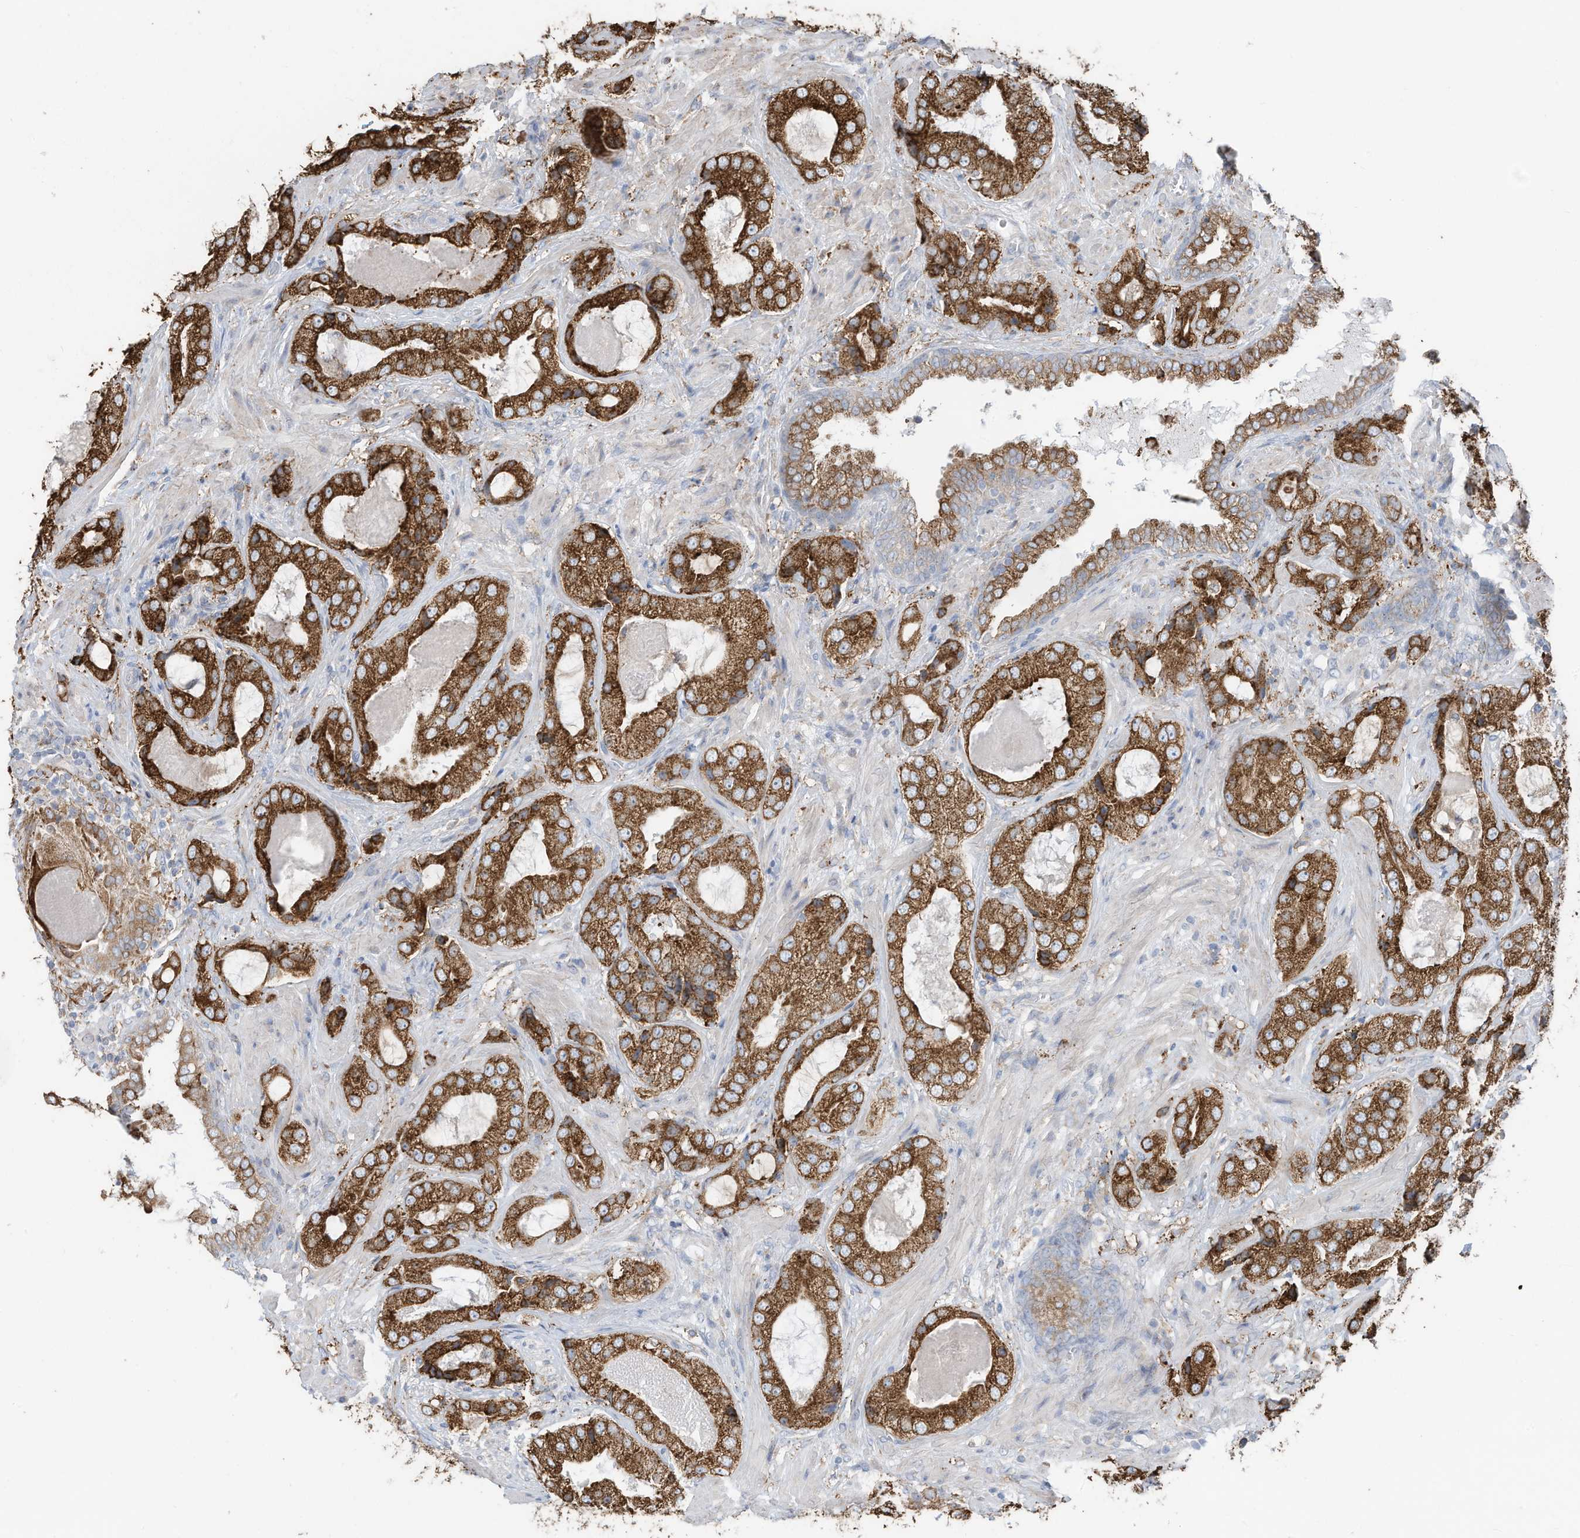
{"staining": {"intensity": "strong", "quantity": ">75%", "location": "cytoplasmic/membranous"}, "tissue": "prostate cancer", "cell_type": "Tumor cells", "image_type": "cancer", "snomed": [{"axis": "morphology", "description": "Normal tissue, NOS"}, {"axis": "morphology", "description": "Adenocarcinoma, High grade"}, {"axis": "topography", "description": "Prostate"}, {"axis": "topography", "description": "Peripheral nerve tissue"}], "caption": "Strong cytoplasmic/membranous protein staining is identified in approximately >75% of tumor cells in prostate cancer. (DAB IHC with brightfield microscopy, high magnification).", "gene": "ZNF354C", "patient": {"sex": "male", "age": 59}}